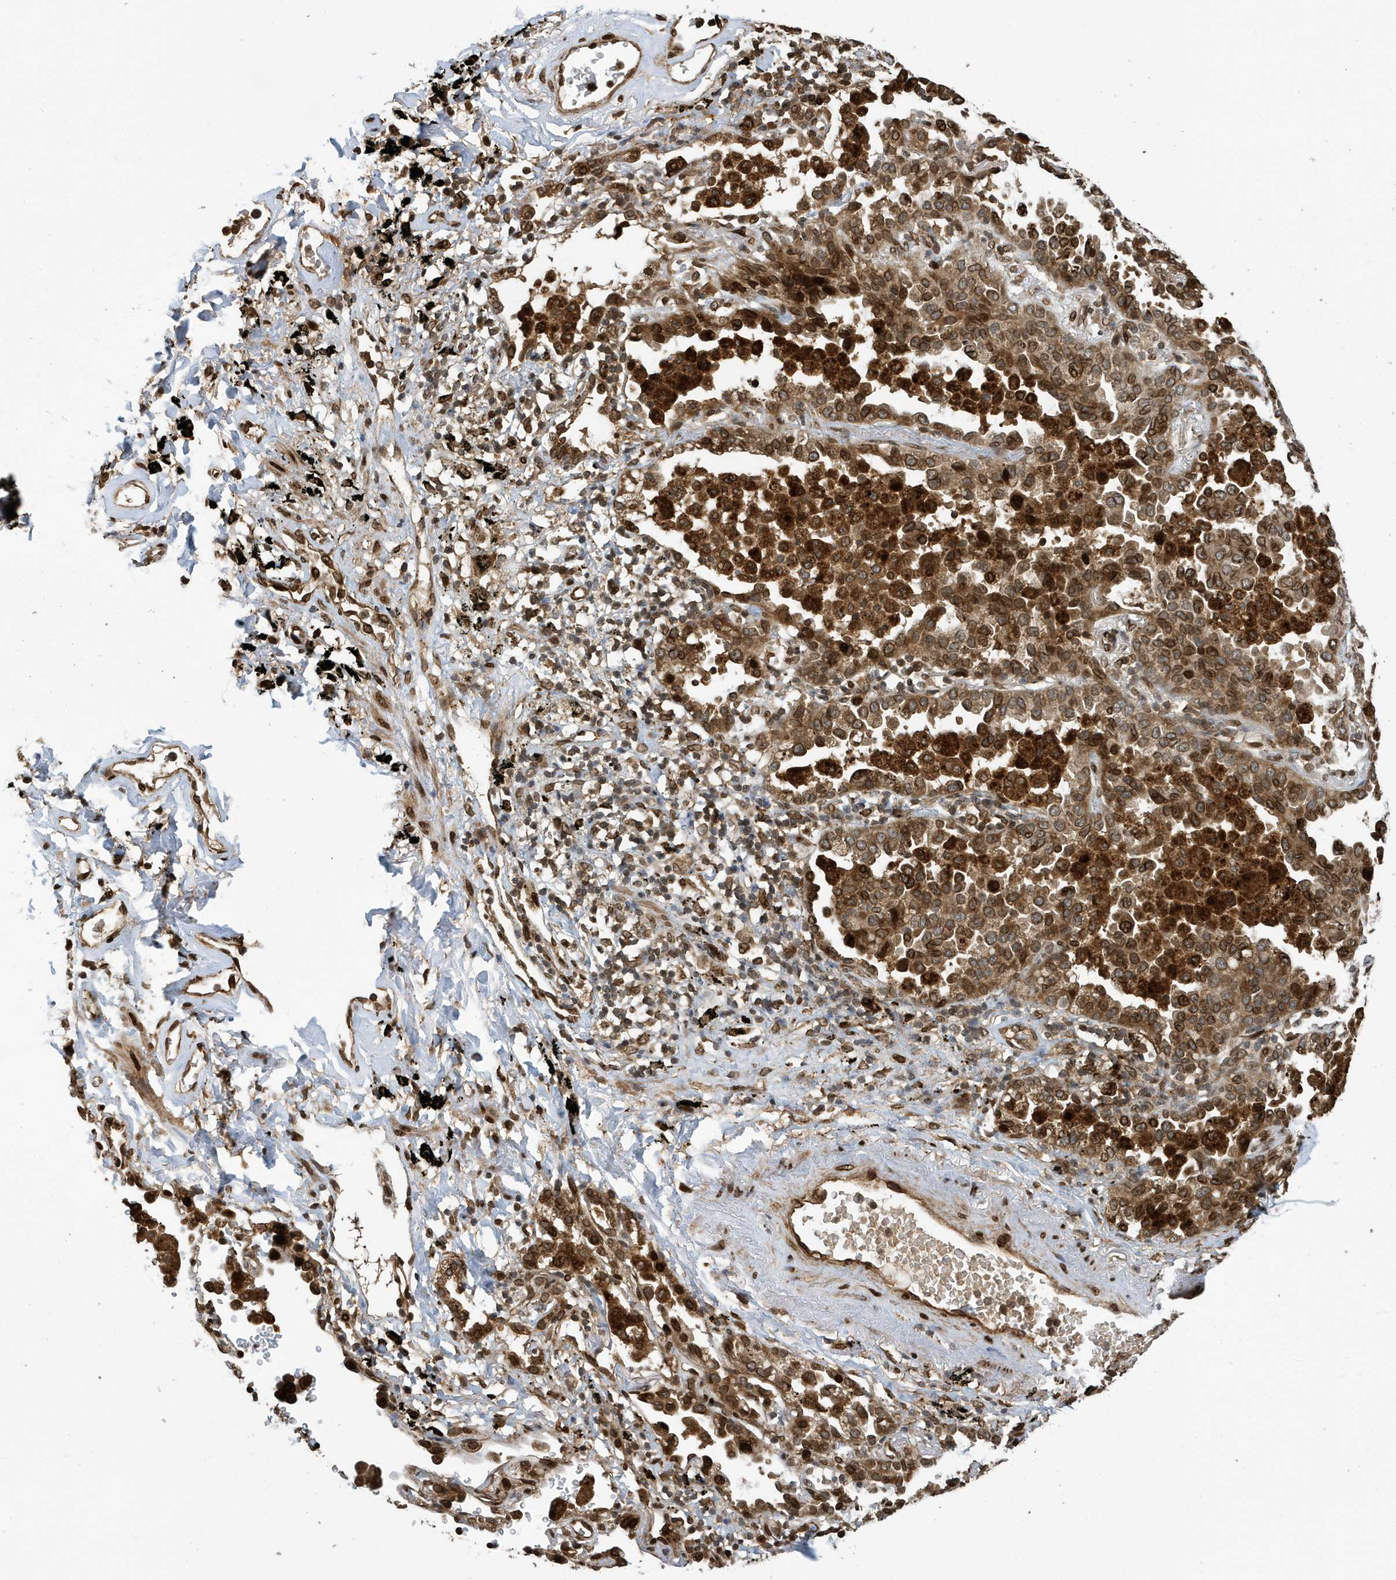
{"staining": {"intensity": "moderate", "quantity": ">75%", "location": "cytoplasmic/membranous,nuclear"}, "tissue": "lung cancer", "cell_type": "Tumor cells", "image_type": "cancer", "snomed": [{"axis": "morphology", "description": "Normal tissue, NOS"}, {"axis": "morphology", "description": "Adenocarcinoma, NOS"}, {"axis": "topography", "description": "Lung"}], "caption": "Lung adenocarcinoma stained with a brown dye demonstrates moderate cytoplasmic/membranous and nuclear positive expression in about >75% of tumor cells.", "gene": "DUSP18", "patient": {"sex": "male", "age": 59}}